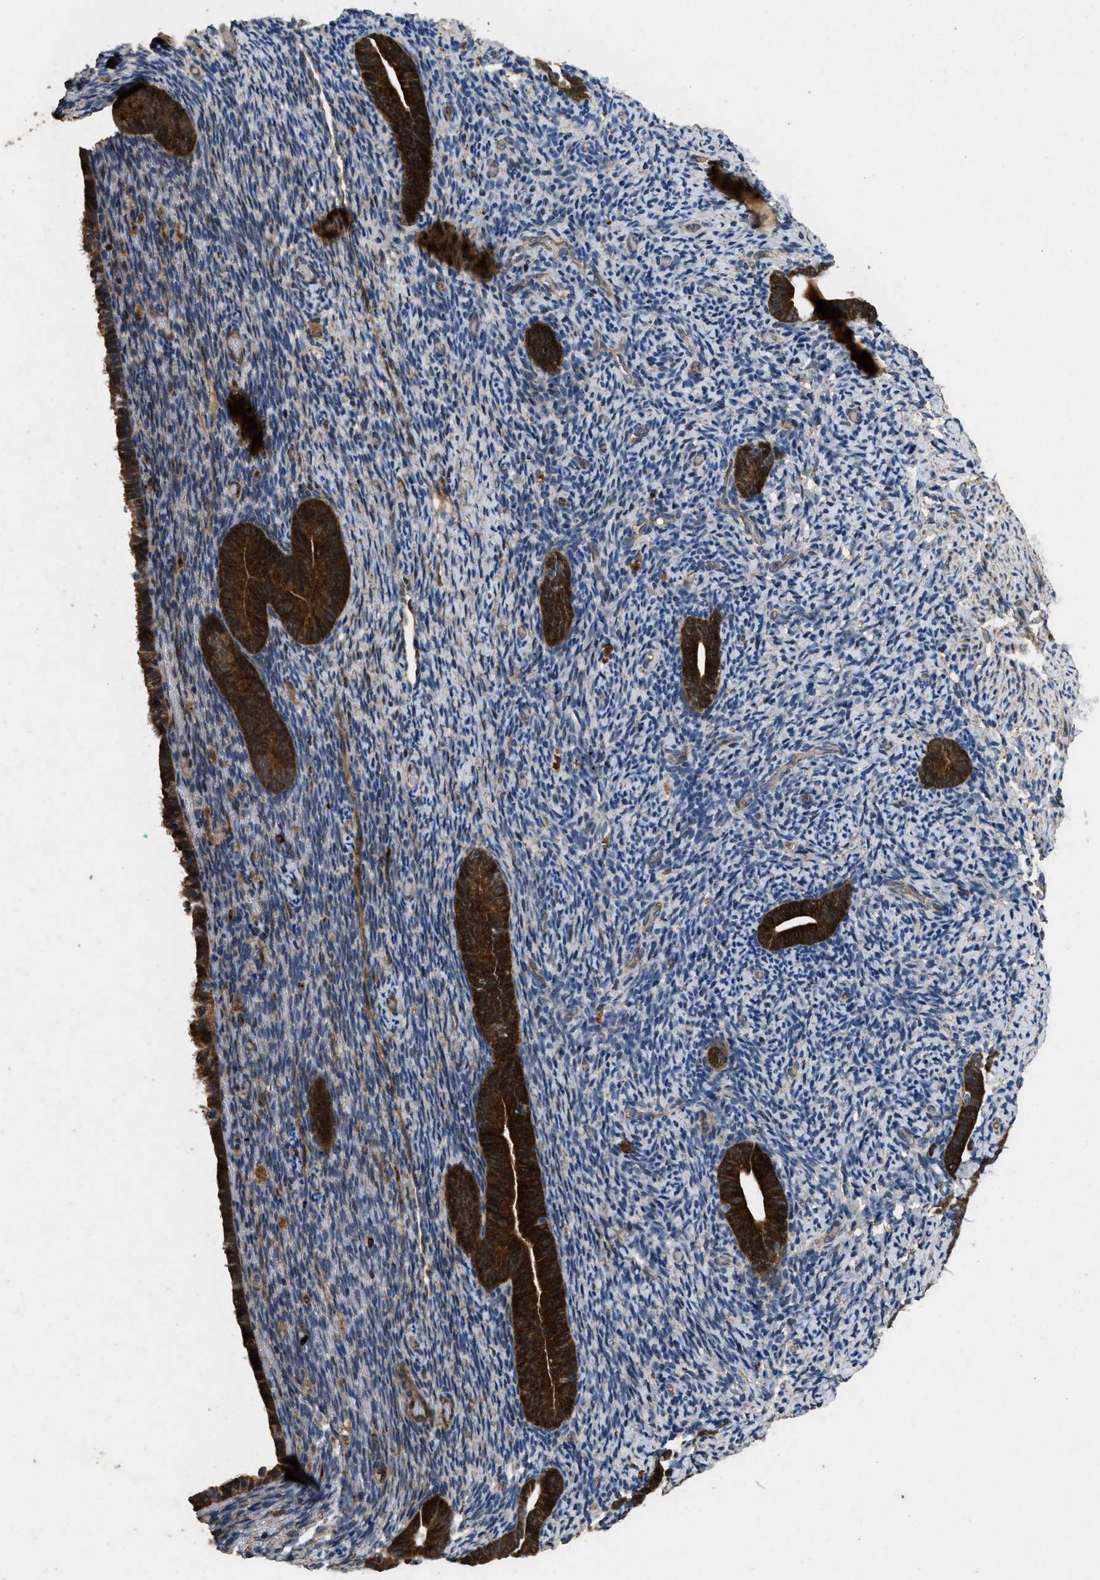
{"staining": {"intensity": "strong", "quantity": ">75%", "location": "cytoplasmic/membranous"}, "tissue": "endometrium", "cell_type": "Cells in endometrial stroma", "image_type": "normal", "snomed": [{"axis": "morphology", "description": "Normal tissue, NOS"}, {"axis": "topography", "description": "Endometrium"}], "caption": "Immunohistochemistry (IHC) photomicrograph of unremarkable endometrium stained for a protein (brown), which shows high levels of strong cytoplasmic/membranous positivity in about >75% of cells in endometrial stroma.", "gene": "HSPA12B", "patient": {"sex": "female", "age": 51}}